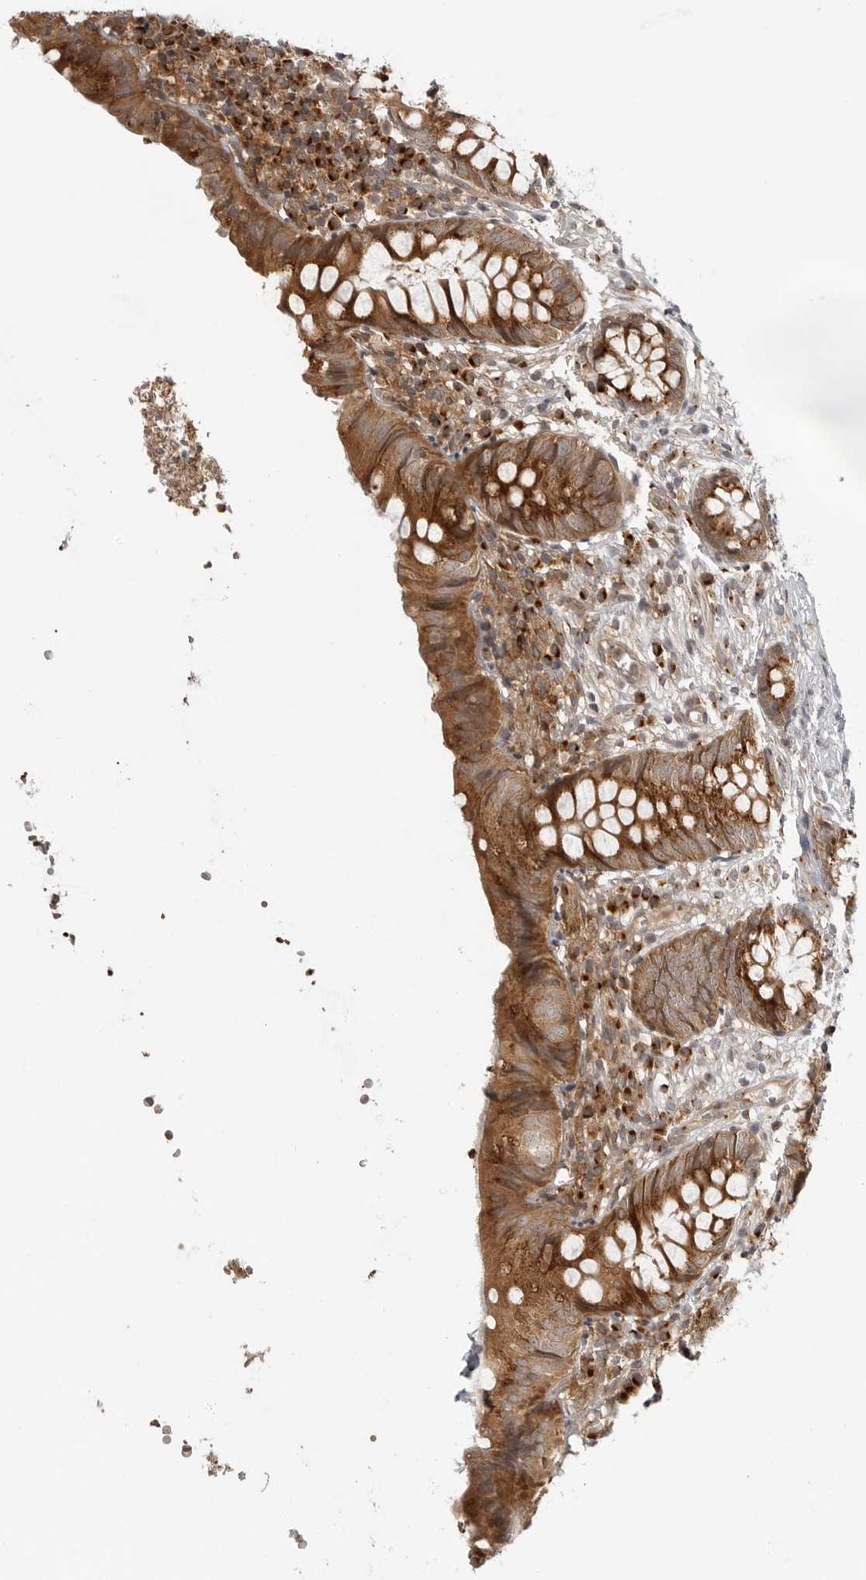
{"staining": {"intensity": "strong", "quantity": ">75%", "location": "cytoplasmic/membranous"}, "tissue": "appendix", "cell_type": "Glandular cells", "image_type": "normal", "snomed": [{"axis": "morphology", "description": "Normal tissue, NOS"}, {"axis": "topography", "description": "Appendix"}], "caption": "IHC (DAB (3,3'-diaminobenzidine)) staining of normal appendix exhibits strong cytoplasmic/membranous protein positivity in approximately >75% of glandular cells. (Stains: DAB (3,3'-diaminobenzidine) in brown, nuclei in blue, Microscopy: brightfield microscopy at high magnification).", "gene": "COPA", "patient": {"sex": "male", "age": 8}}